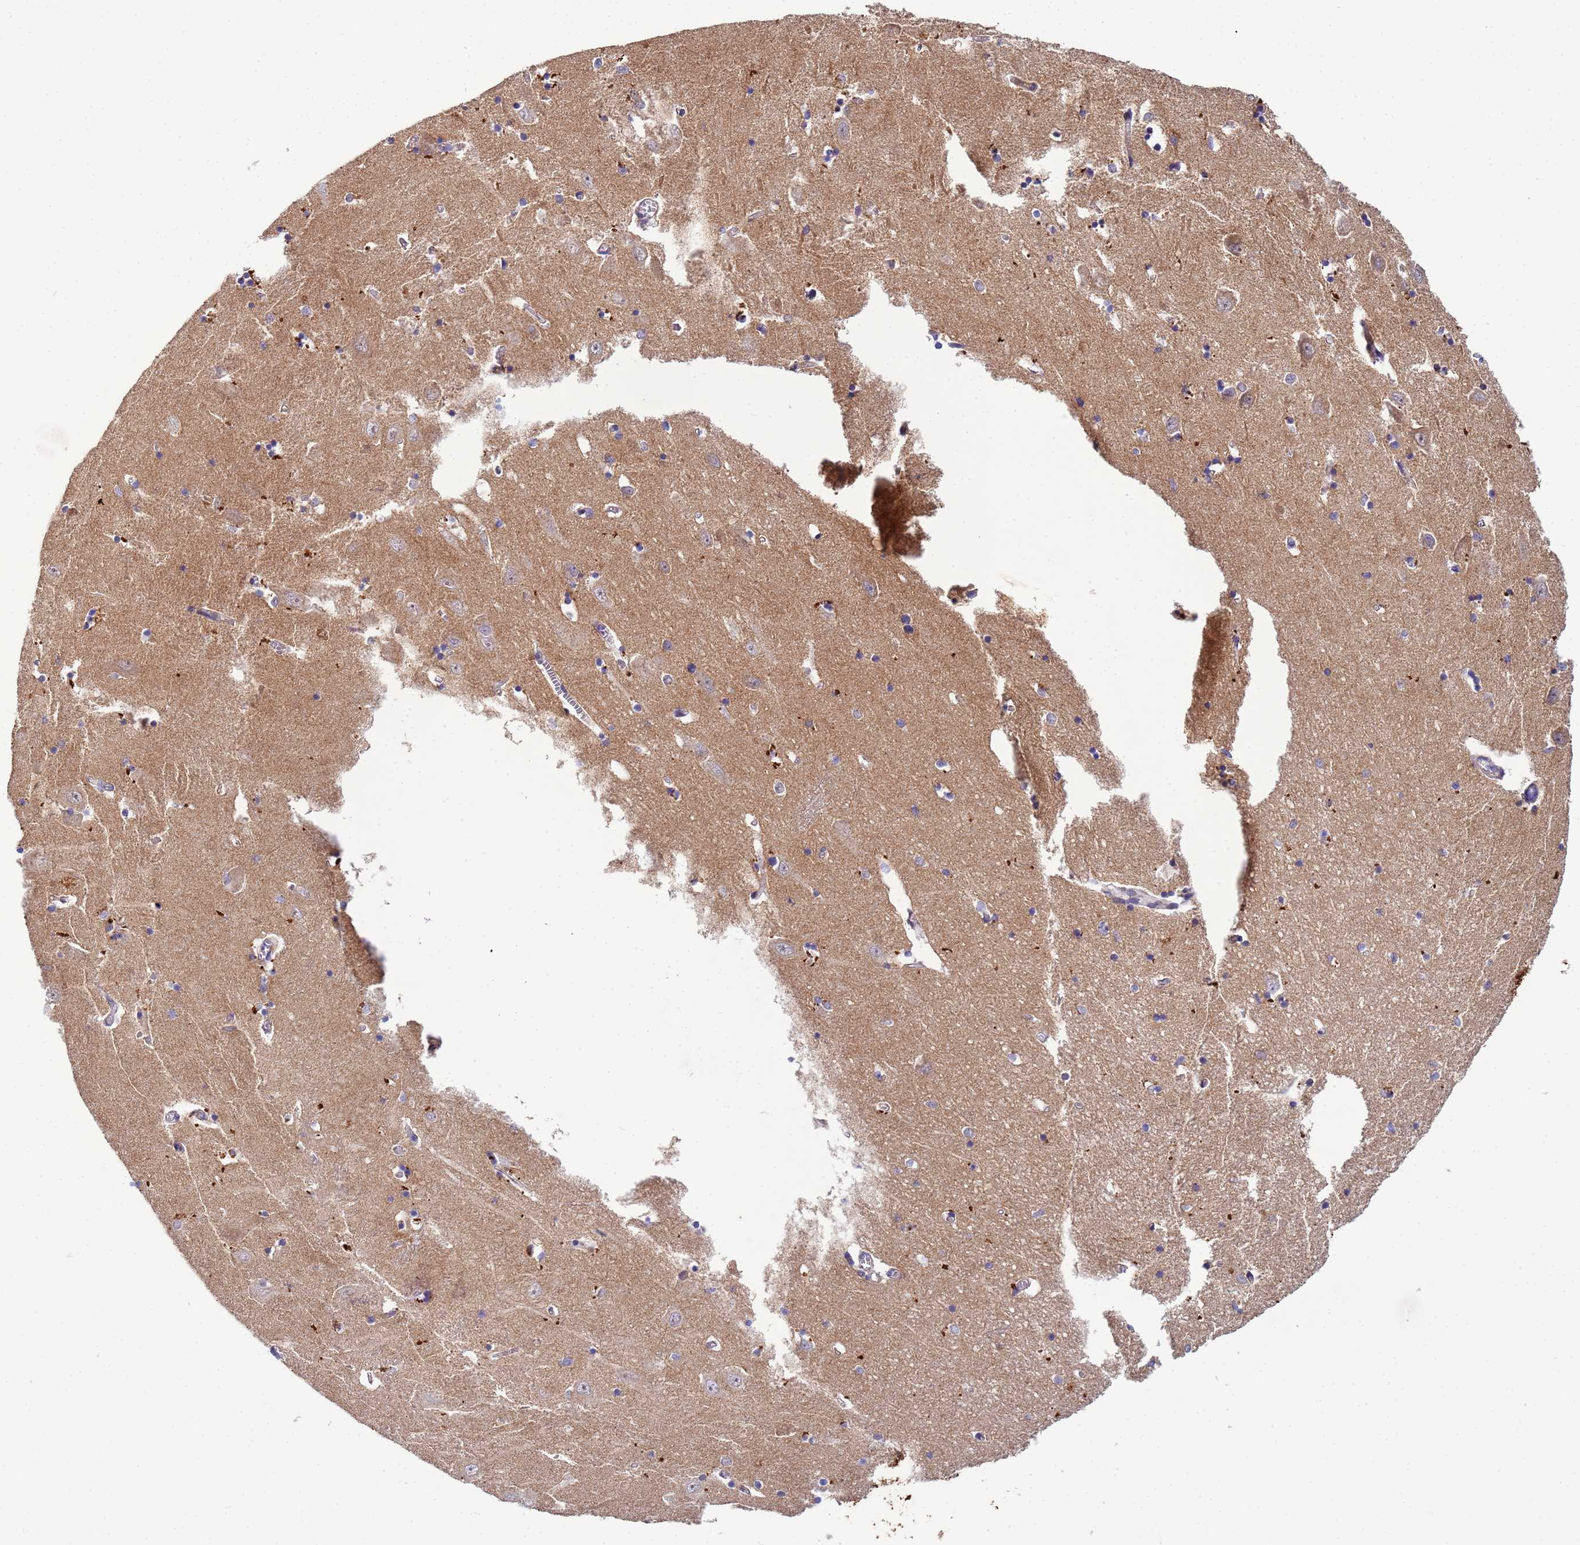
{"staining": {"intensity": "negative", "quantity": "none", "location": "none"}, "tissue": "hippocampus", "cell_type": "Glial cells", "image_type": "normal", "snomed": [{"axis": "morphology", "description": "Normal tissue, NOS"}, {"axis": "topography", "description": "Hippocampus"}], "caption": "This is a image of immunohistochemistry staining of normal hippocampus, which shows no expression in glial cells. Nuclei are stained in blue.", "gene": "CDC34", "patient": {"sex": "male", "age": 70}}